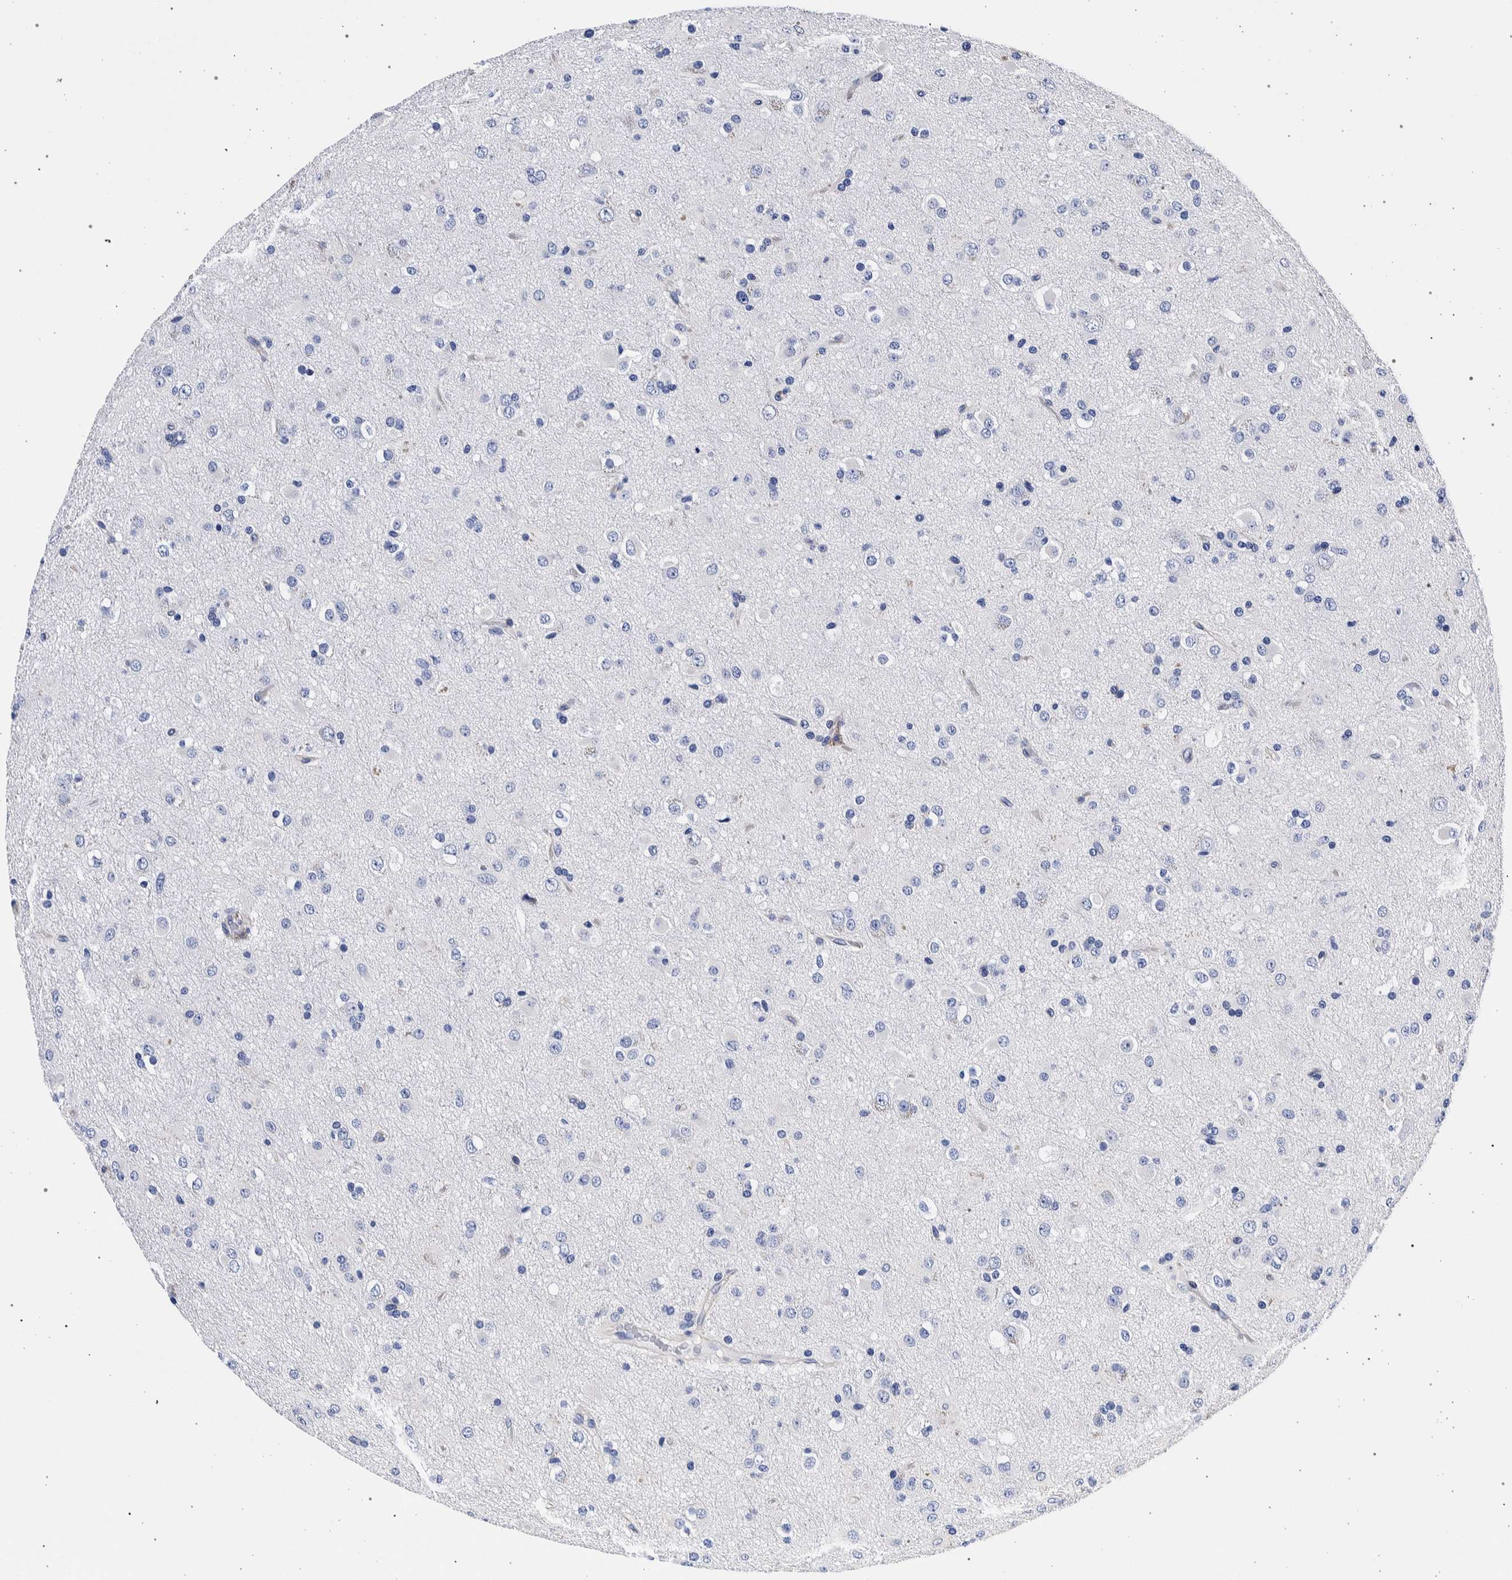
{"staining": {"intensity": "negative", "quantity": "none", "location": "none"}, "tissue": "glioma", "cell_type": "Tumor cells", "image_type": "cancer", "snomed": [{"axis": "morphology", "description": "Glioma, malignant, Low grade"}, {"axis": "topography", "description": "Brain"}], "caption": "Histopathology image shows no significant protein positivity in tumor cells of glioma. (Immunohistochemistry, brightfield microscopy, high magnification).", "gene": "NIBAN2", "patient": {"sex": "male", "age": 65}}